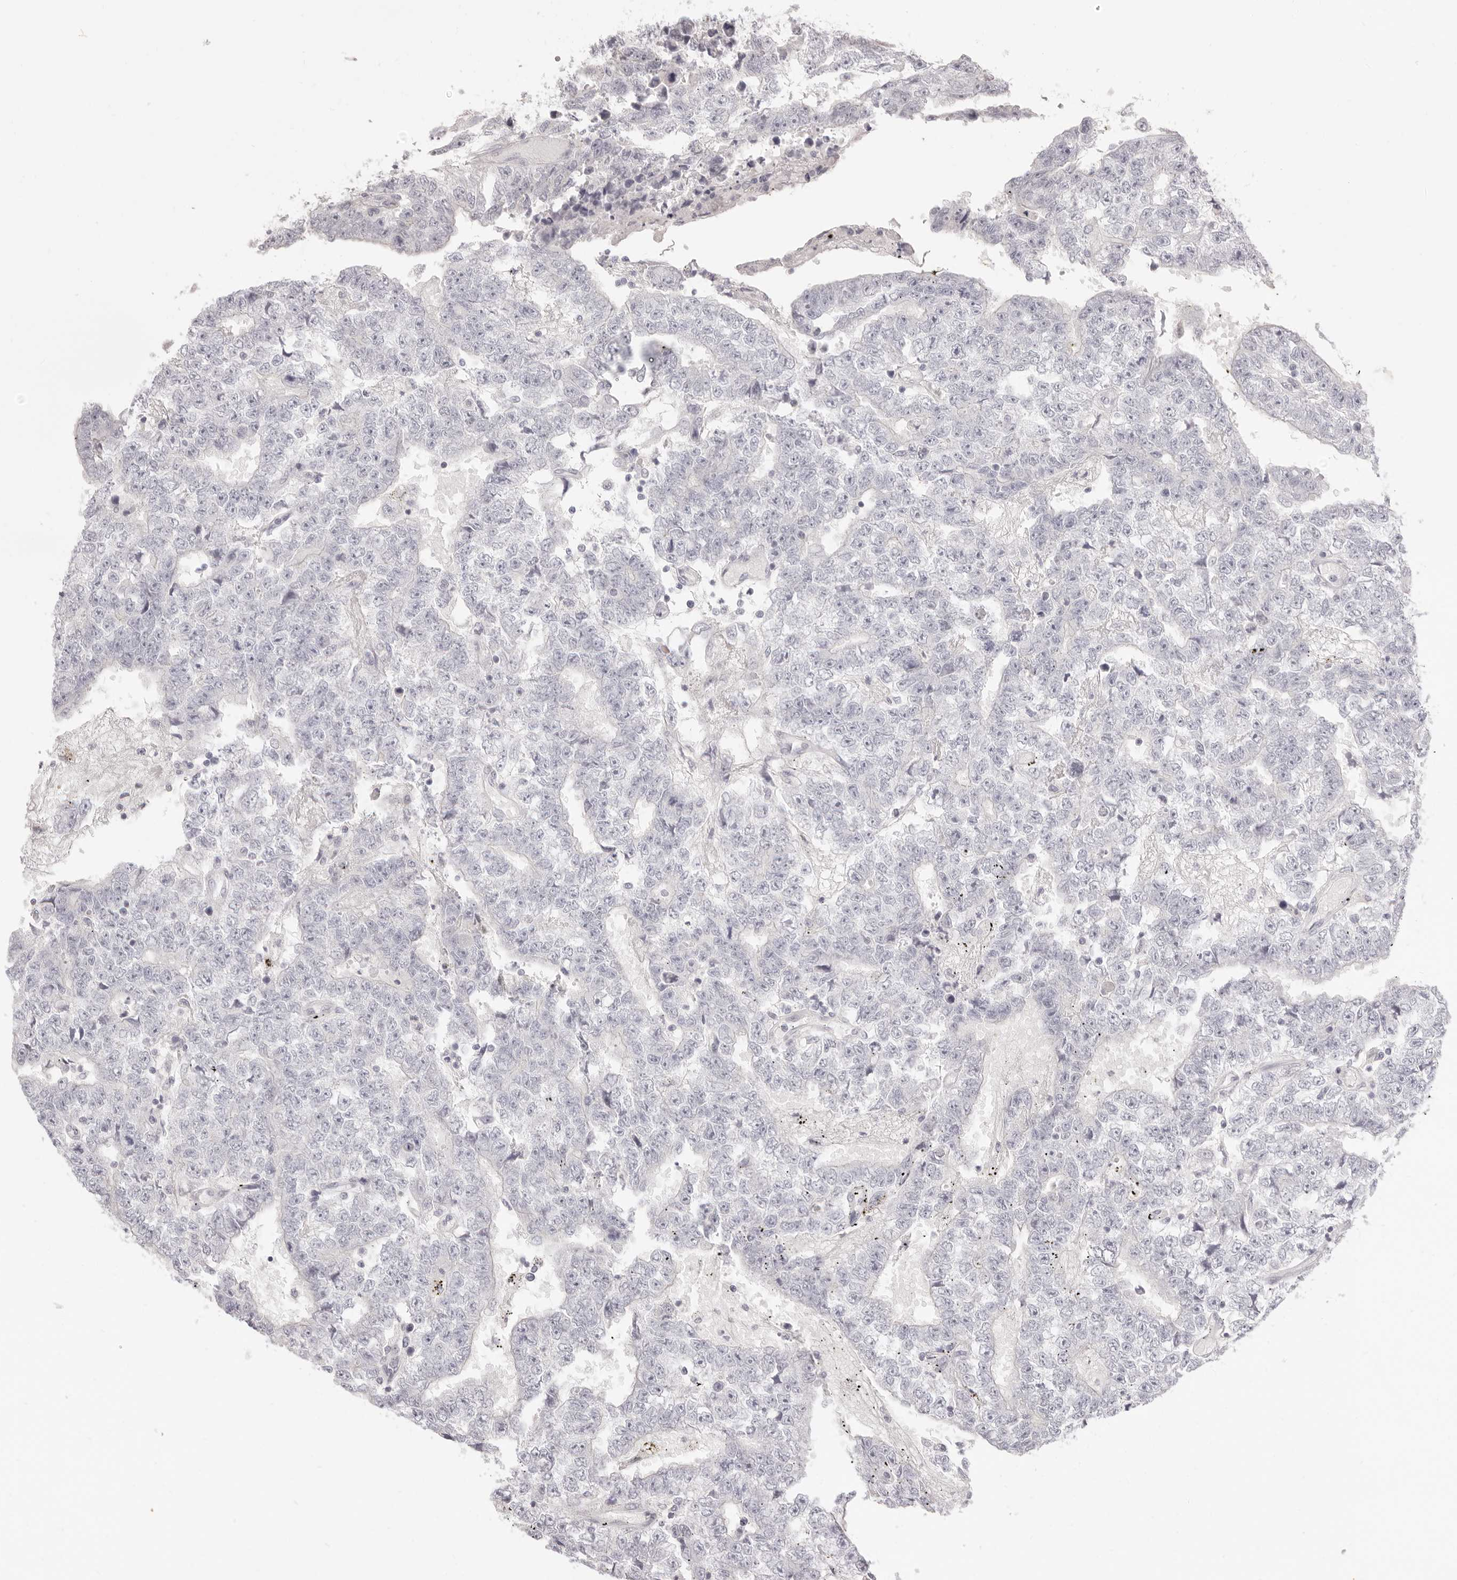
{"staining": {"intensity": "negative", "quantity": "none", "location": "none"}, "tissue": "testis cancer", "cell_type": "Tumor cells", "image_type": "cancer", "snomed": [{"axis": "morphology", "description": "Carcinoma, Embryonal, NOS"}, {"axis": "topography", "description": "Testis"}], "caption": "Tumor cells show no significant protein positivity in embryonal carcinoma (testis).", "gene": "FABP1", "patient": {"sex": "male", "age": 25}}